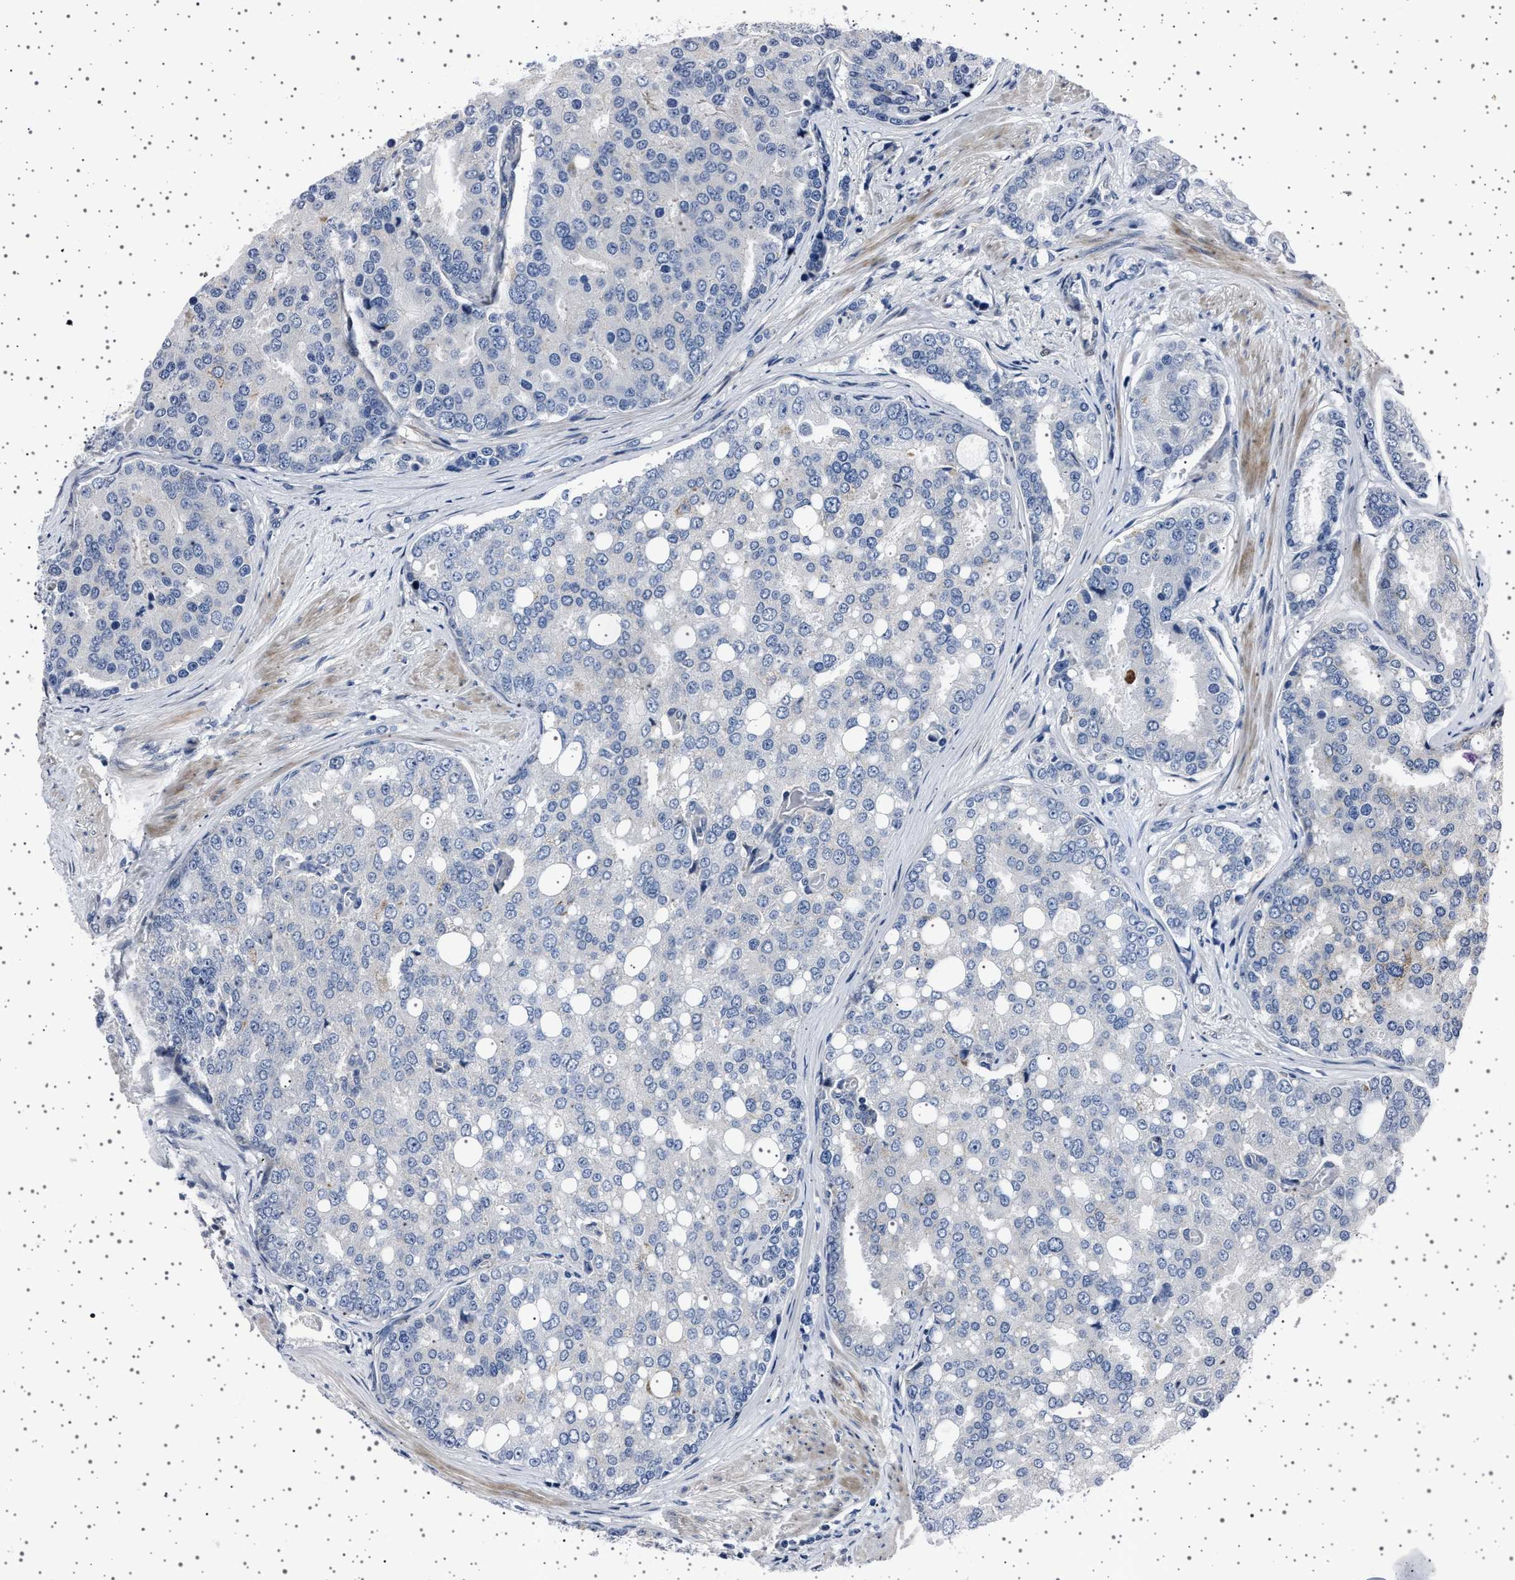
{"staining": {"intensity": "negative", "quantity": "none", "location": "none"}, "tissue": "prostate cancer", "cell_type": "Tumor cells", "image_type": "cancer", "snomed": [{"axis": "morphology", "description": "Adenocarcinoma, High grade"}, {"axis": "topography", "description": "Prostate"}], "caption": "IHC of human prostate cancer shows no staining in tumor cells. (IHC, brightfield microscopy, high magnification).", "gene": "PAK5", "patient": {"sex": "male", "age": 50}}